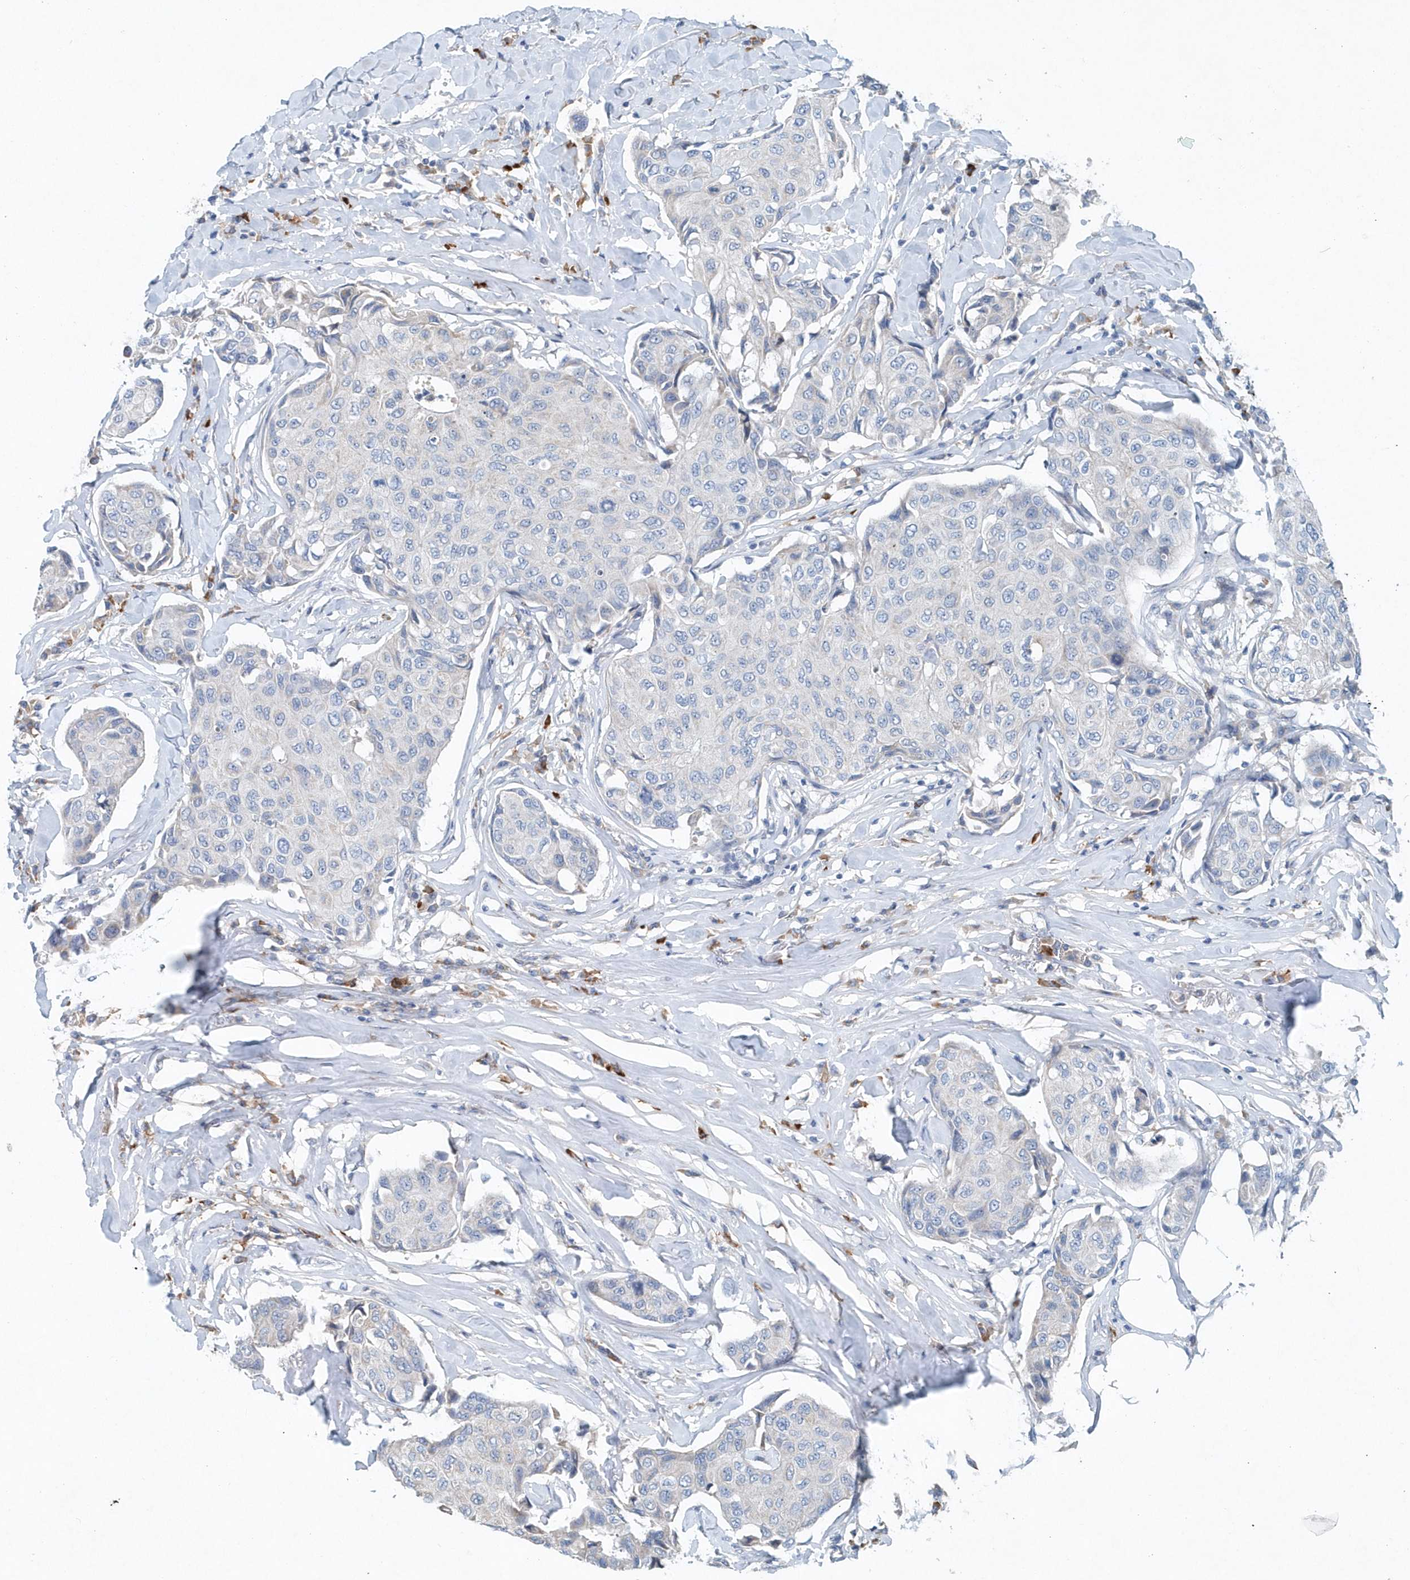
{"staining": {"intensity": "negative", "quantity": "none", "location": "none"}, "tissue": "breast cancer", "cell_type": "Tumor cells", "image_type": "cancer", "snomed": [{"axis": "morphology", "description": "Duct carcinoma"}, {"axis": "topography", "description": "Breast"}], "caption": "An IHC image of breast invasive ductal carcinoma is shown. There is no staining in tumor cells of breast invasive ductal carcinoma.", "gene": "PFN2", "patient": {"sex": "female", "age": 80}}